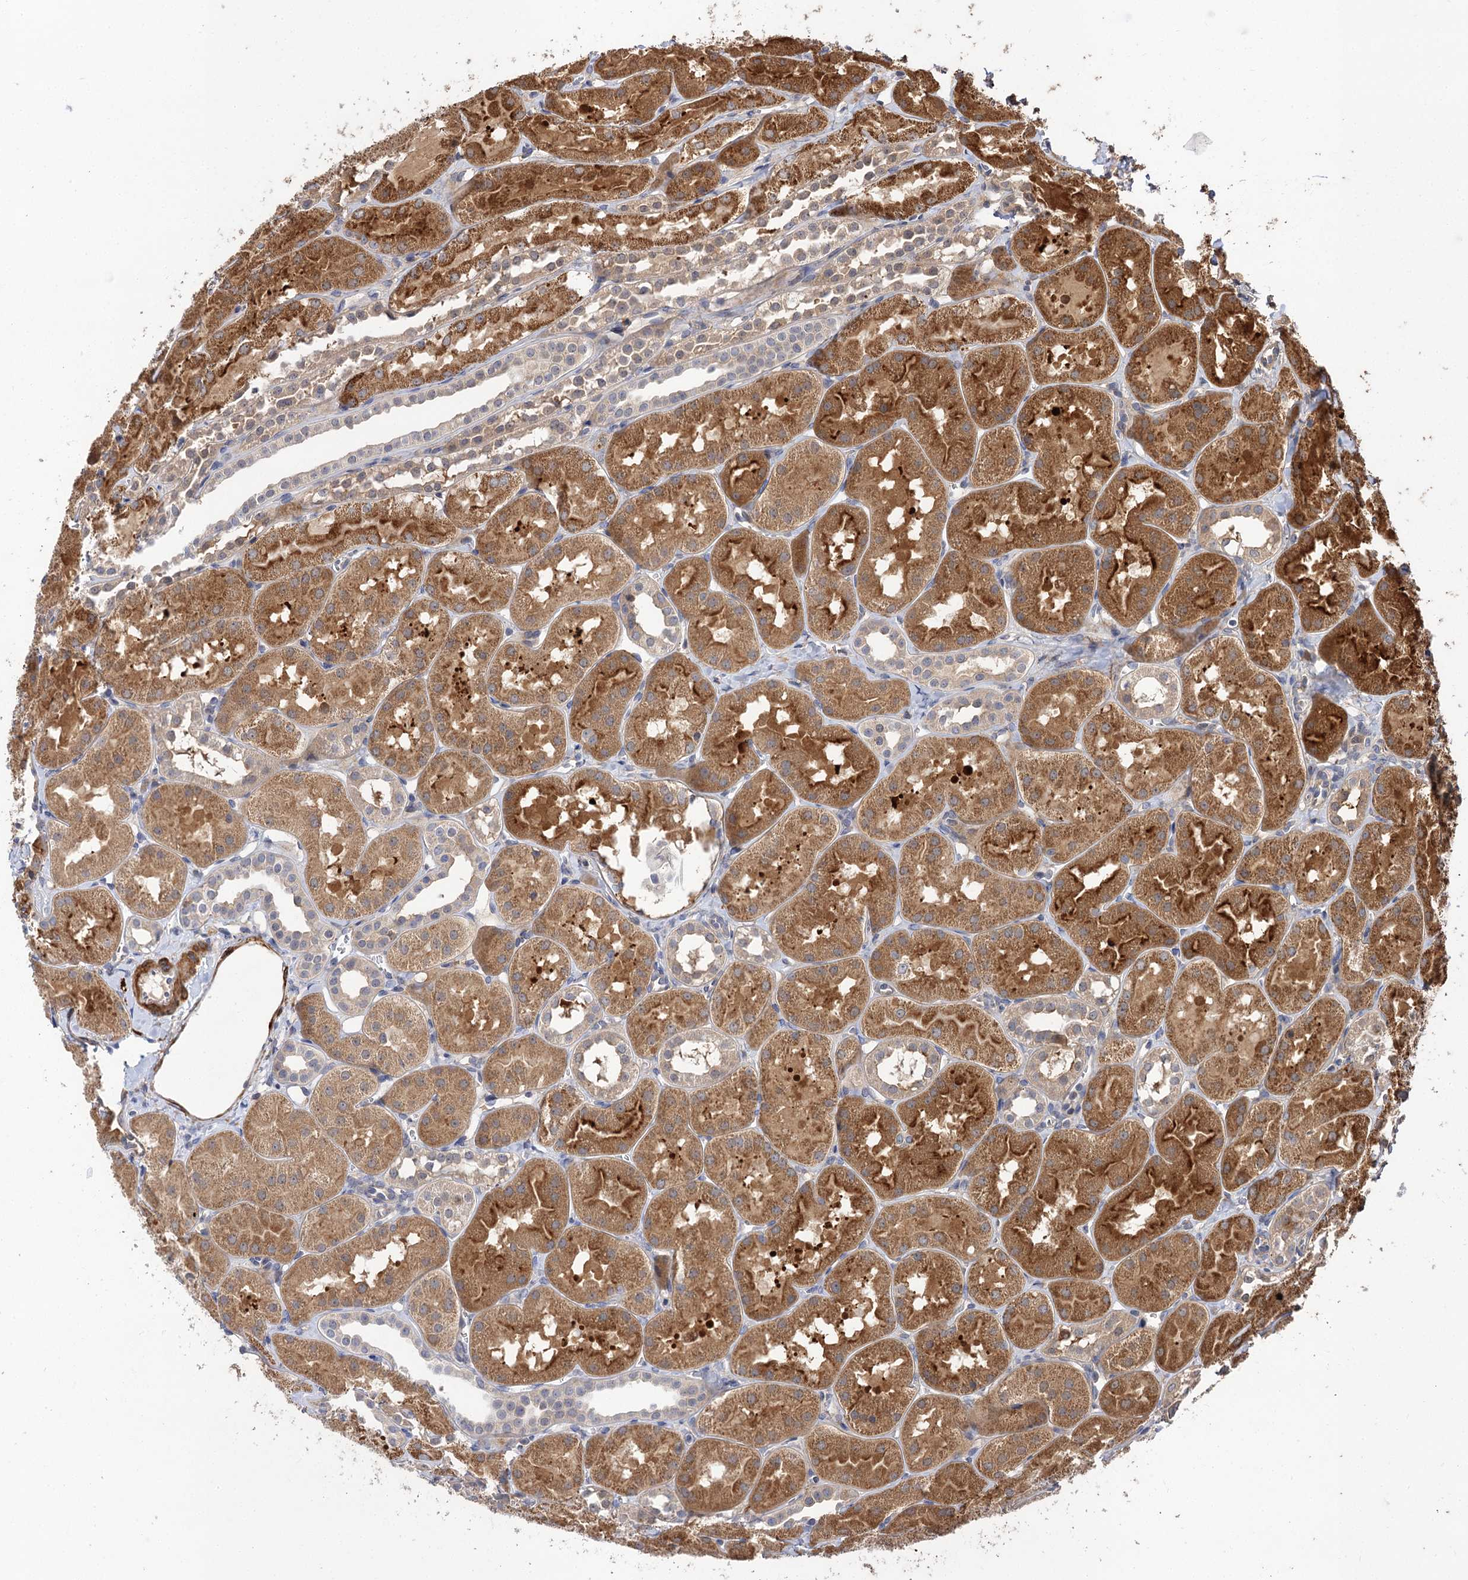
{"staining": {"intensity": "weak", "quantity": "<25%", "location": "cytoplasmic/membranous"}, "tissue": "kidney", "cell_type": "Cells in glomeruli", "image_type": "normal", "snomed": [{"axis": "morphology", "description": "Normal tissue, NOS"}, {"axis": "topography", "description": "Kidney"}, {"axis": "topography", "description": "Urinary bladder"}], "caption": "Protein analysis of normal kidney reveals no significant positivity in cells in glomeruli.", "gene": "FBXW8", "patient": {"sex": "male", "age": 16}}